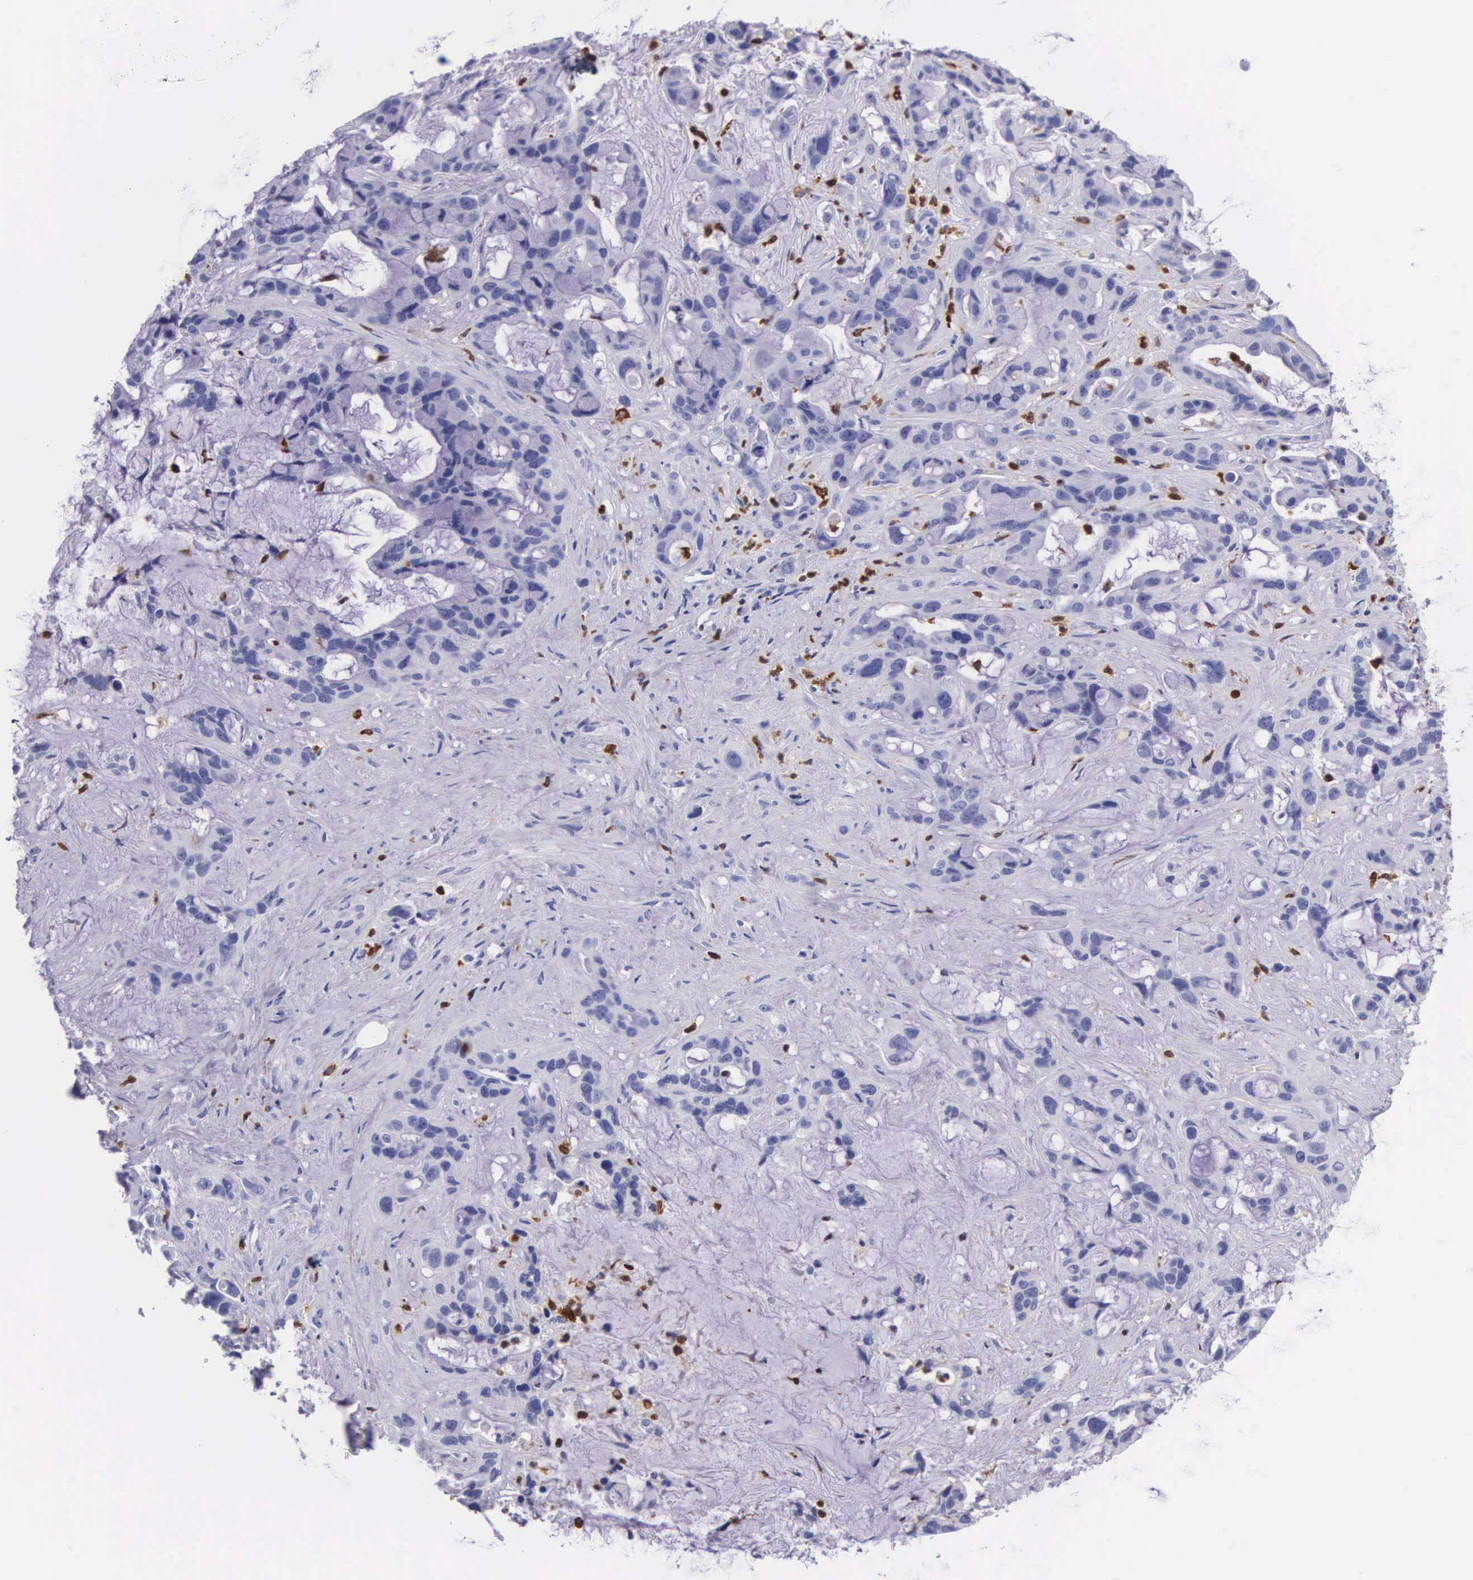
{"staining": {"intensity": "negative", "quantity": "none", "location": "none"}, "tissue": "liver cancer", "cell_type": "Tumor cells", "image_type": "cancer", "snomed": [{"axis": "morphology", "description": "Cholangiocarcinoma"}, {"axis": "topography", "description": "Liver"}], "caption": "A high-resolution photomicrograph shows IHC staining of cholangiocarcinoma (liver), which displays no significant expression in tumor cells.", "gene": "FCN1", "patient": {"sex": "female", "age": 65}}